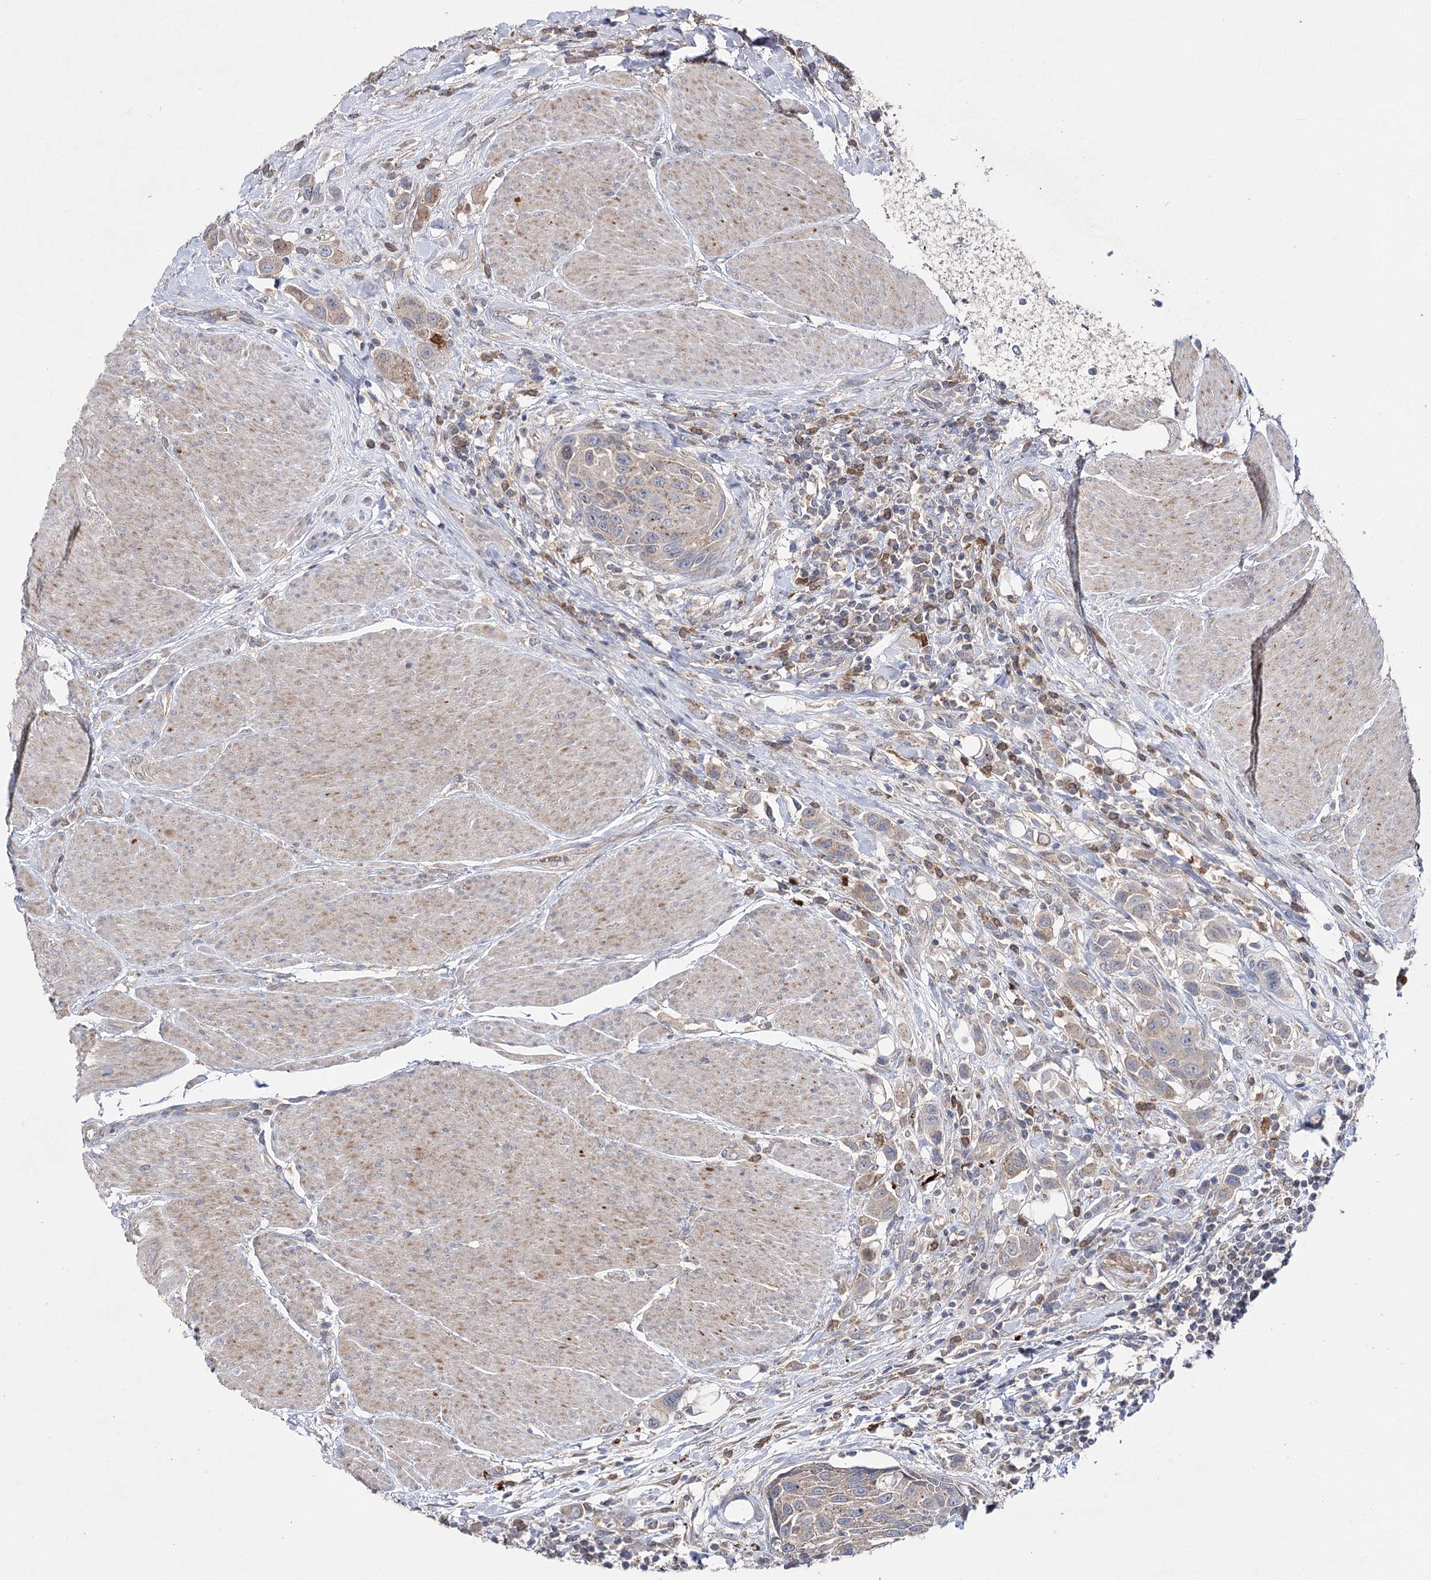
{"staining": {"intensity": "moderate", "quantity": "25%-75%", "location": "cytoplasmic/membranous"}, "tissue": "urothelial cancer", "cell_type": "Tumor cells", "image_type": "cancer", "snomed": [{"axis": "morphology", "description": "Urothelial carcinoma, High grade"}, {"axis": "topography", "description": "Urinary bladder"}], "caption": "DAB immunohistochemical staining of human high-grade urothelial carcinoma shows moderate cytoplasmic/membranous protein staining in approximately 25%-75% of tumor cells.", "gene": "AURKC", "patient": {"sex": "male", "age": 50}}